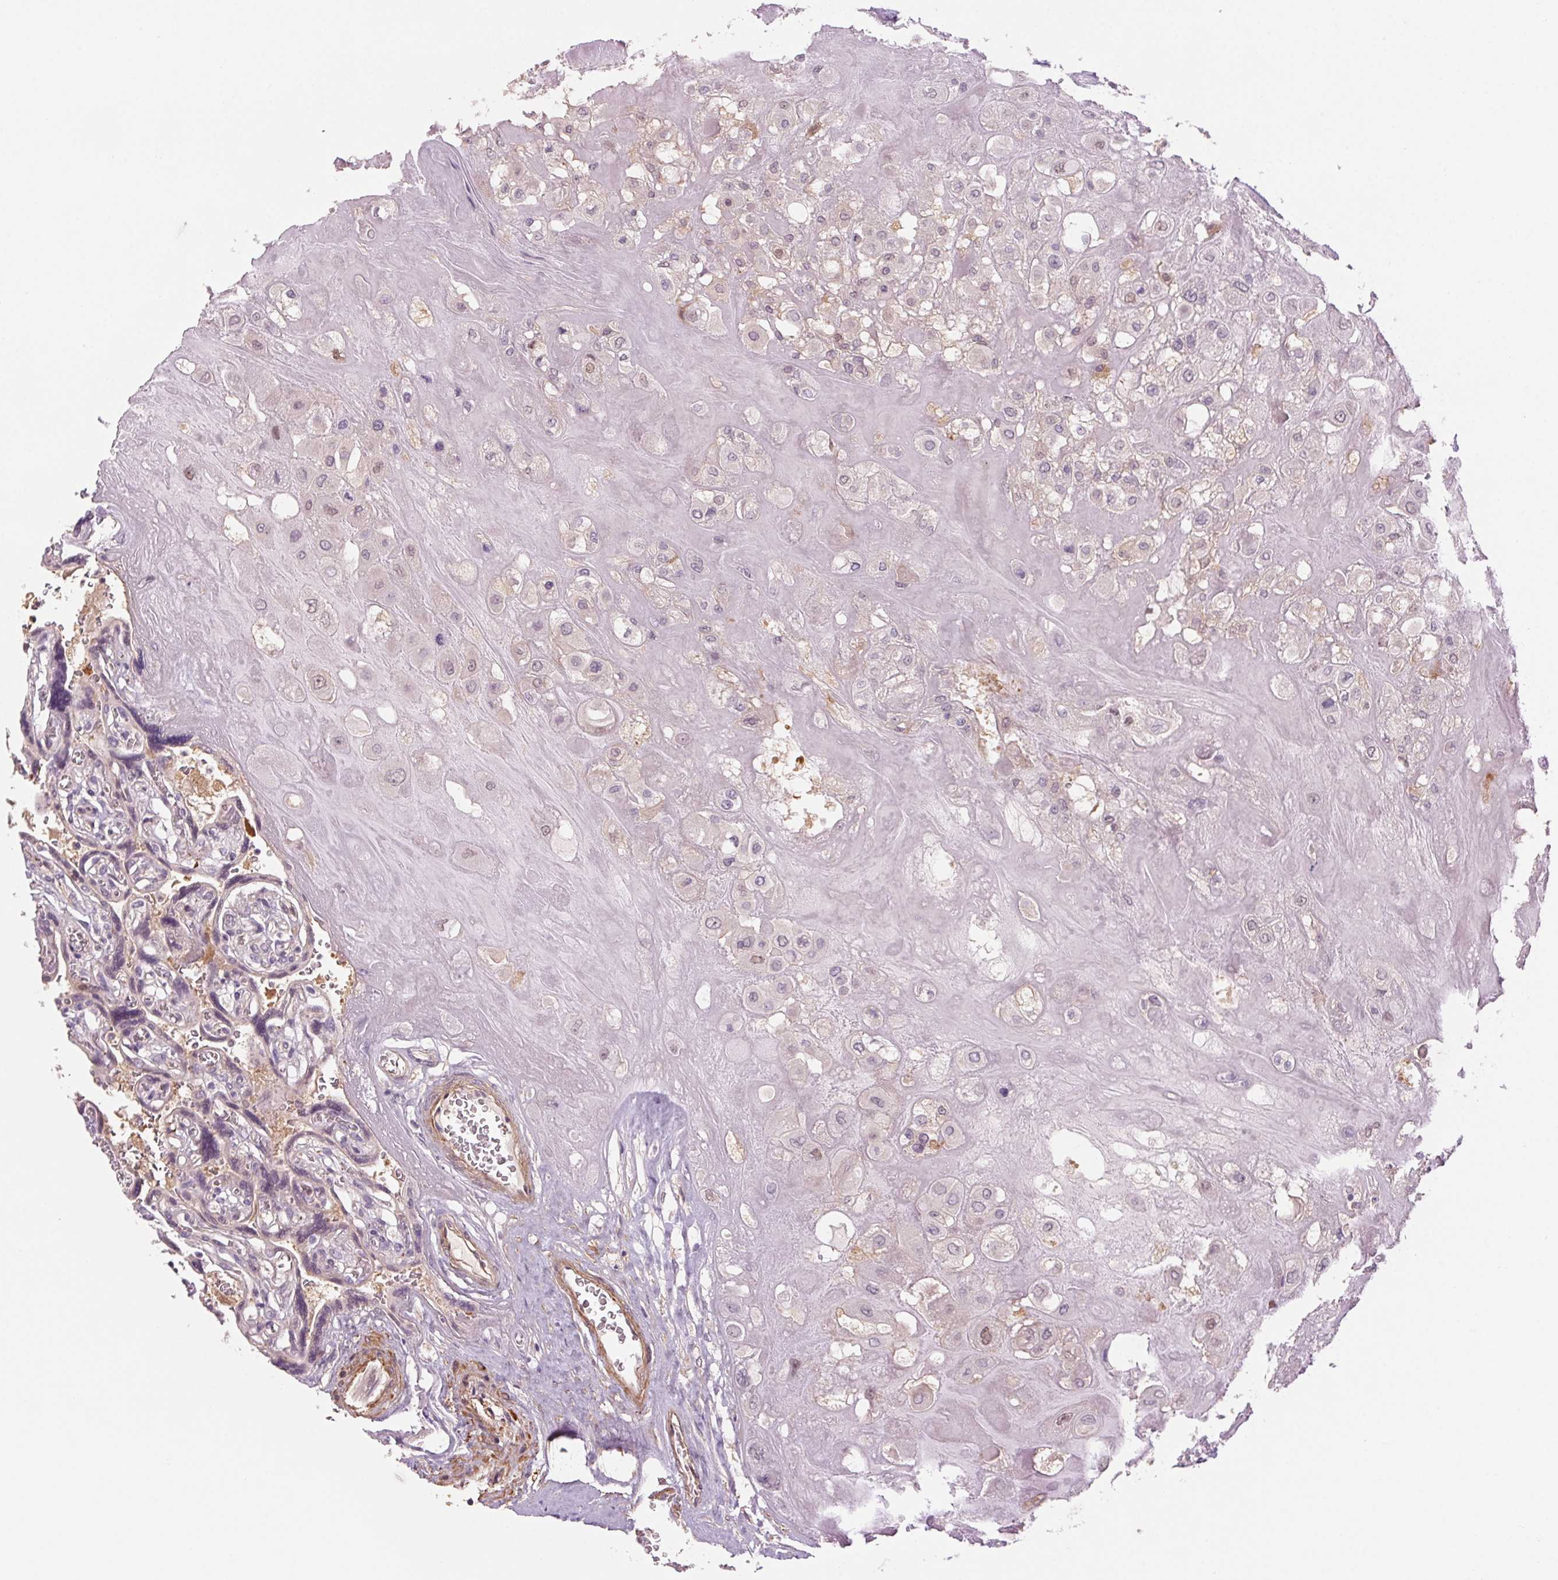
{"staining": {"intensity": "negative", "quantity": "none", "location": "none"}, "tissue": "placenta", "cell_type": "Decidual cells", "image_type": "normal", "snomed": [{"axis": "morphology", "description": "Normal tissue, NOS"}, {"axis": "topography", "description": "Placenta"}], "caption": "Decidual cells show no significant protein staining in unremarkable placenta. (Stains: DAB IHC with hematoxylin counter stain, Microscopy: brightfield microscopy at high magnification).", "gene": "HHLA2", "patient": {"sex": "female", "age": 32}}